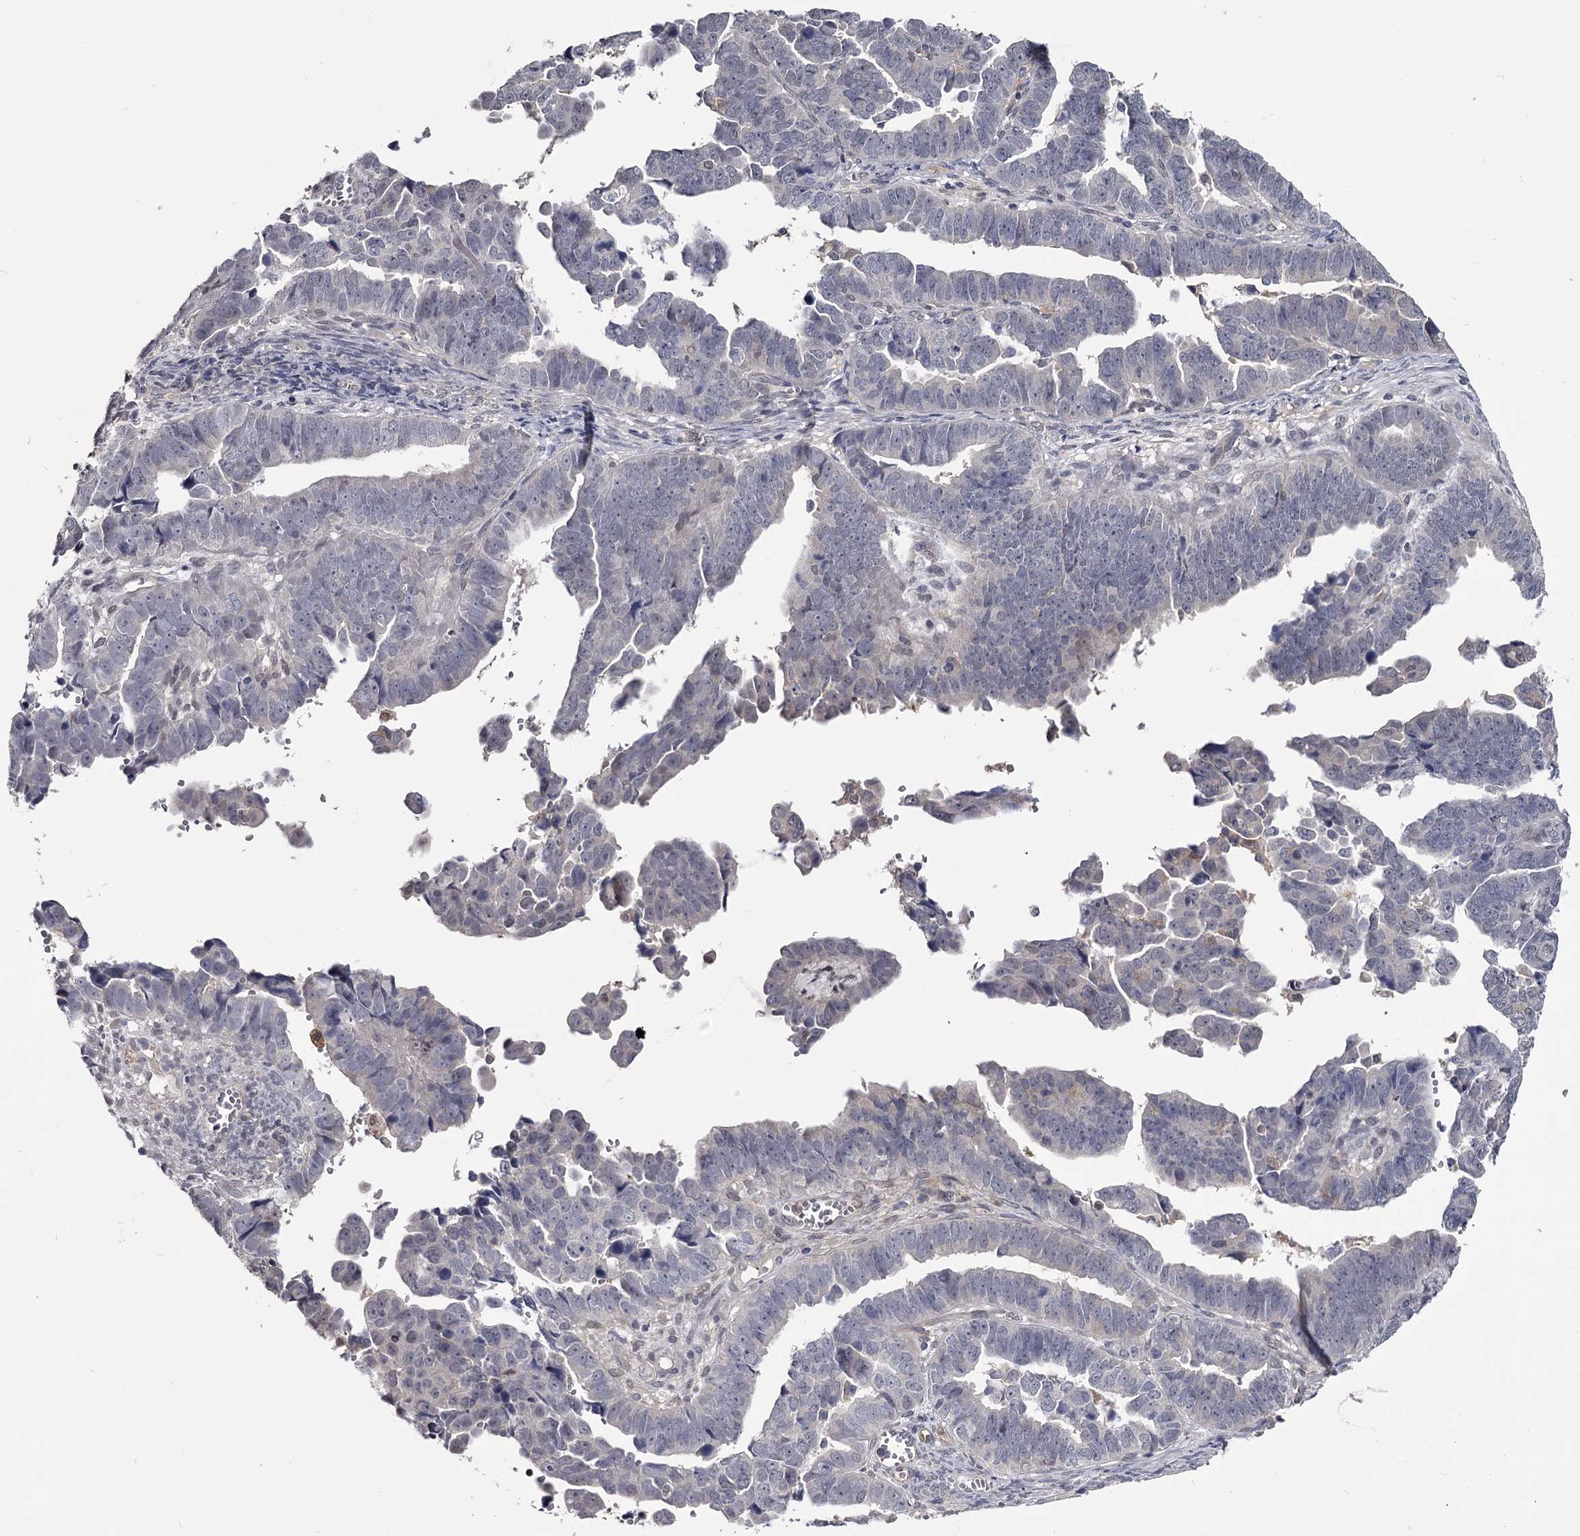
{"staining": {"intensity": "negative", "quantity": "none", "location": "none"}, "tissue": "endometrial cancer", "cell_type": "Tumor cells", "image_type": "cancer", "snomed": [{"axis": "morphology", "description": "Adenocarcinoma, NOS"}, {"axis": "topography", "description": "Endometrium"}], "caption": "Immunohistochemical staining of human adenocarcinoma (endometrial) demonstrates no significant expression in tumor cells.", "gene": "GSTO1", "patient": {"sex": "female", "age": 75}}